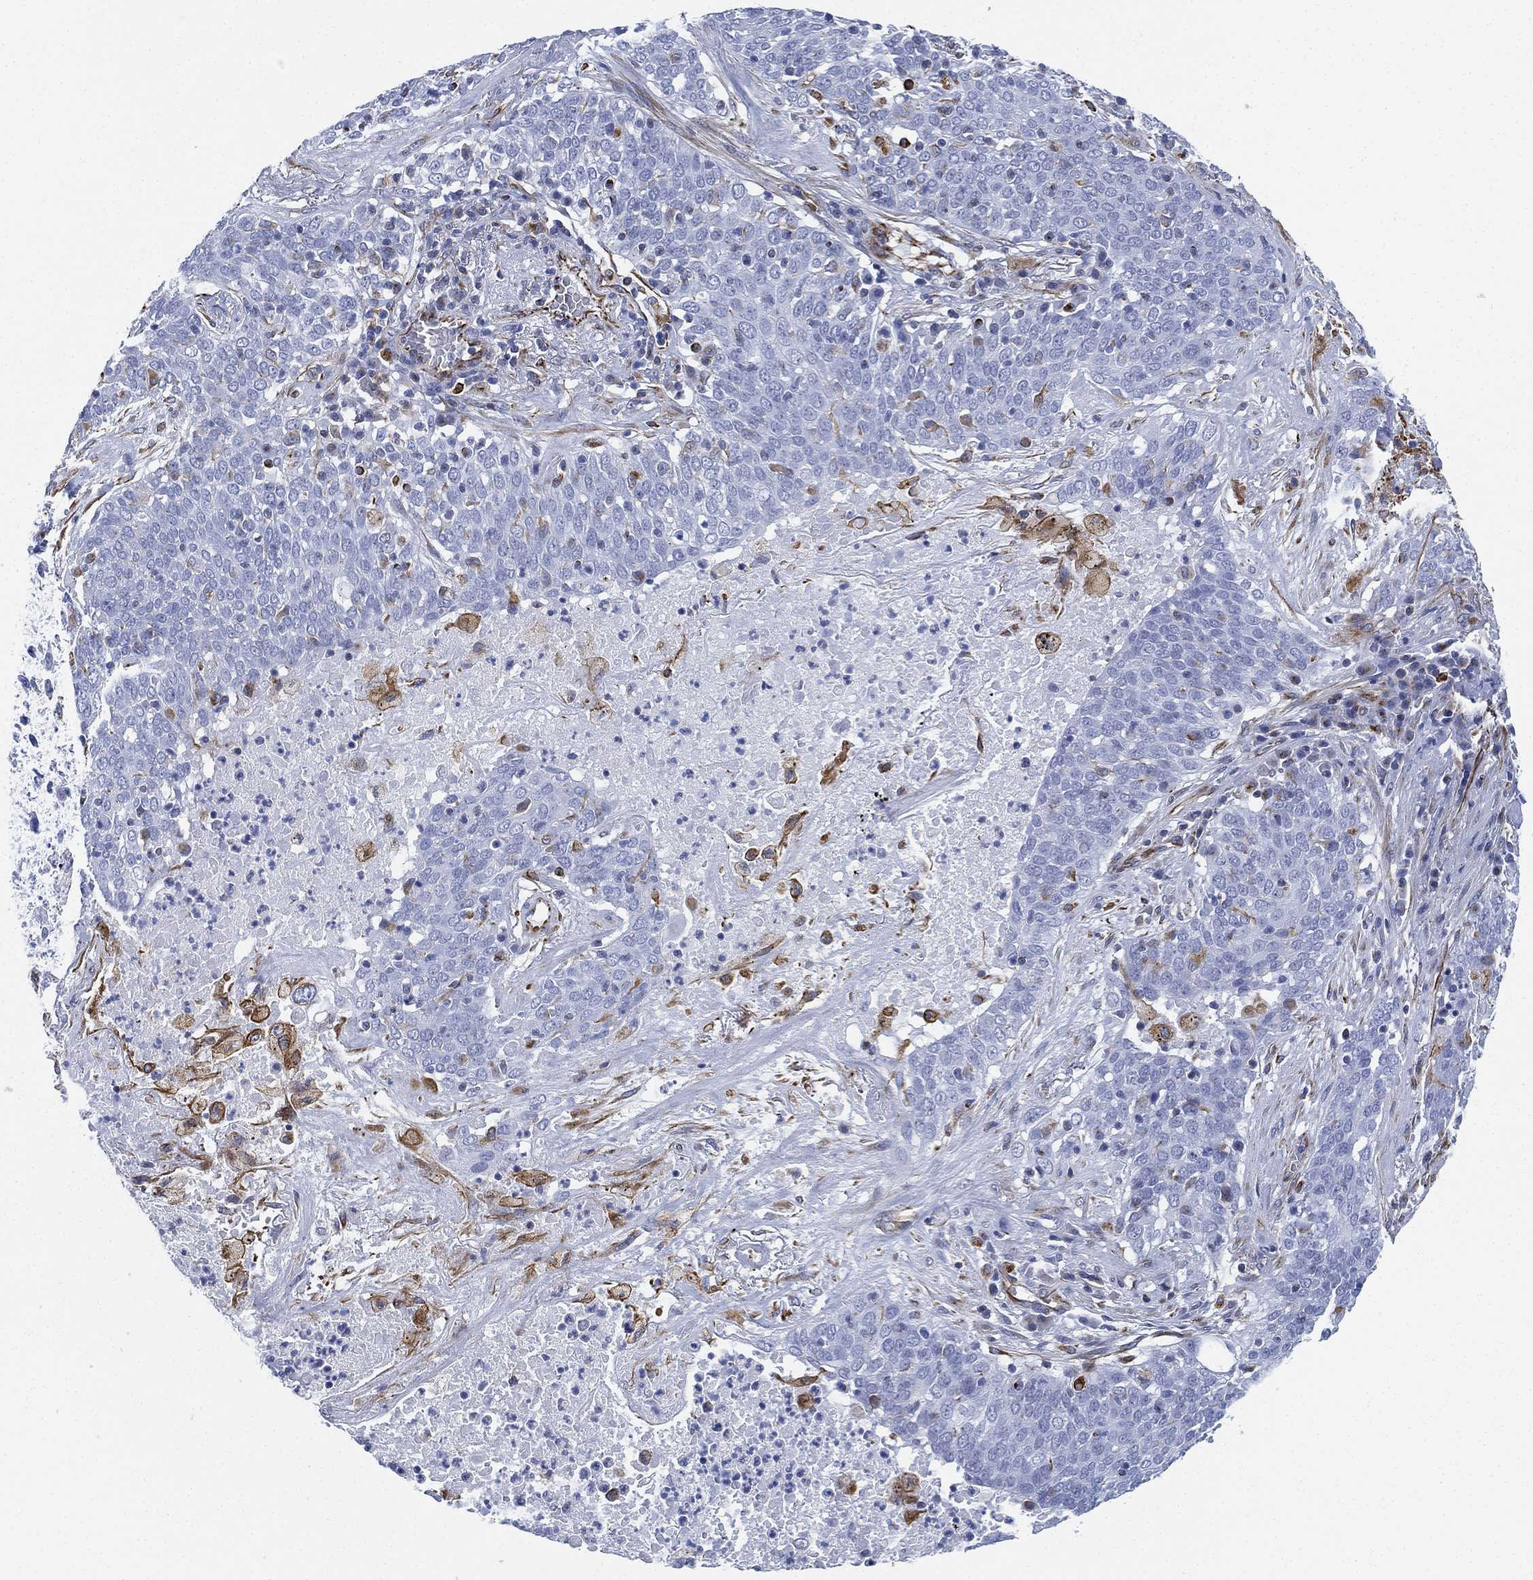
{"staining": {"intensity": "weak", "quantity": "<25%", "location": "cytoplasmic/membranous"}, "tissue": "lung cancer", "cell_type": "Tumor cells", "image_type": "cancer", "snomed": [{"axis": "morphology", "description": "Squamous cell carcinoma, NOS"}, {"axis": "topography", "description": "Lung"}], "caption": "The image shows no staining of tumor cells in squamous cell carcinoma (lung).", "gene": "PSKH2", "patient": {"sex": "male", "age": 82}}